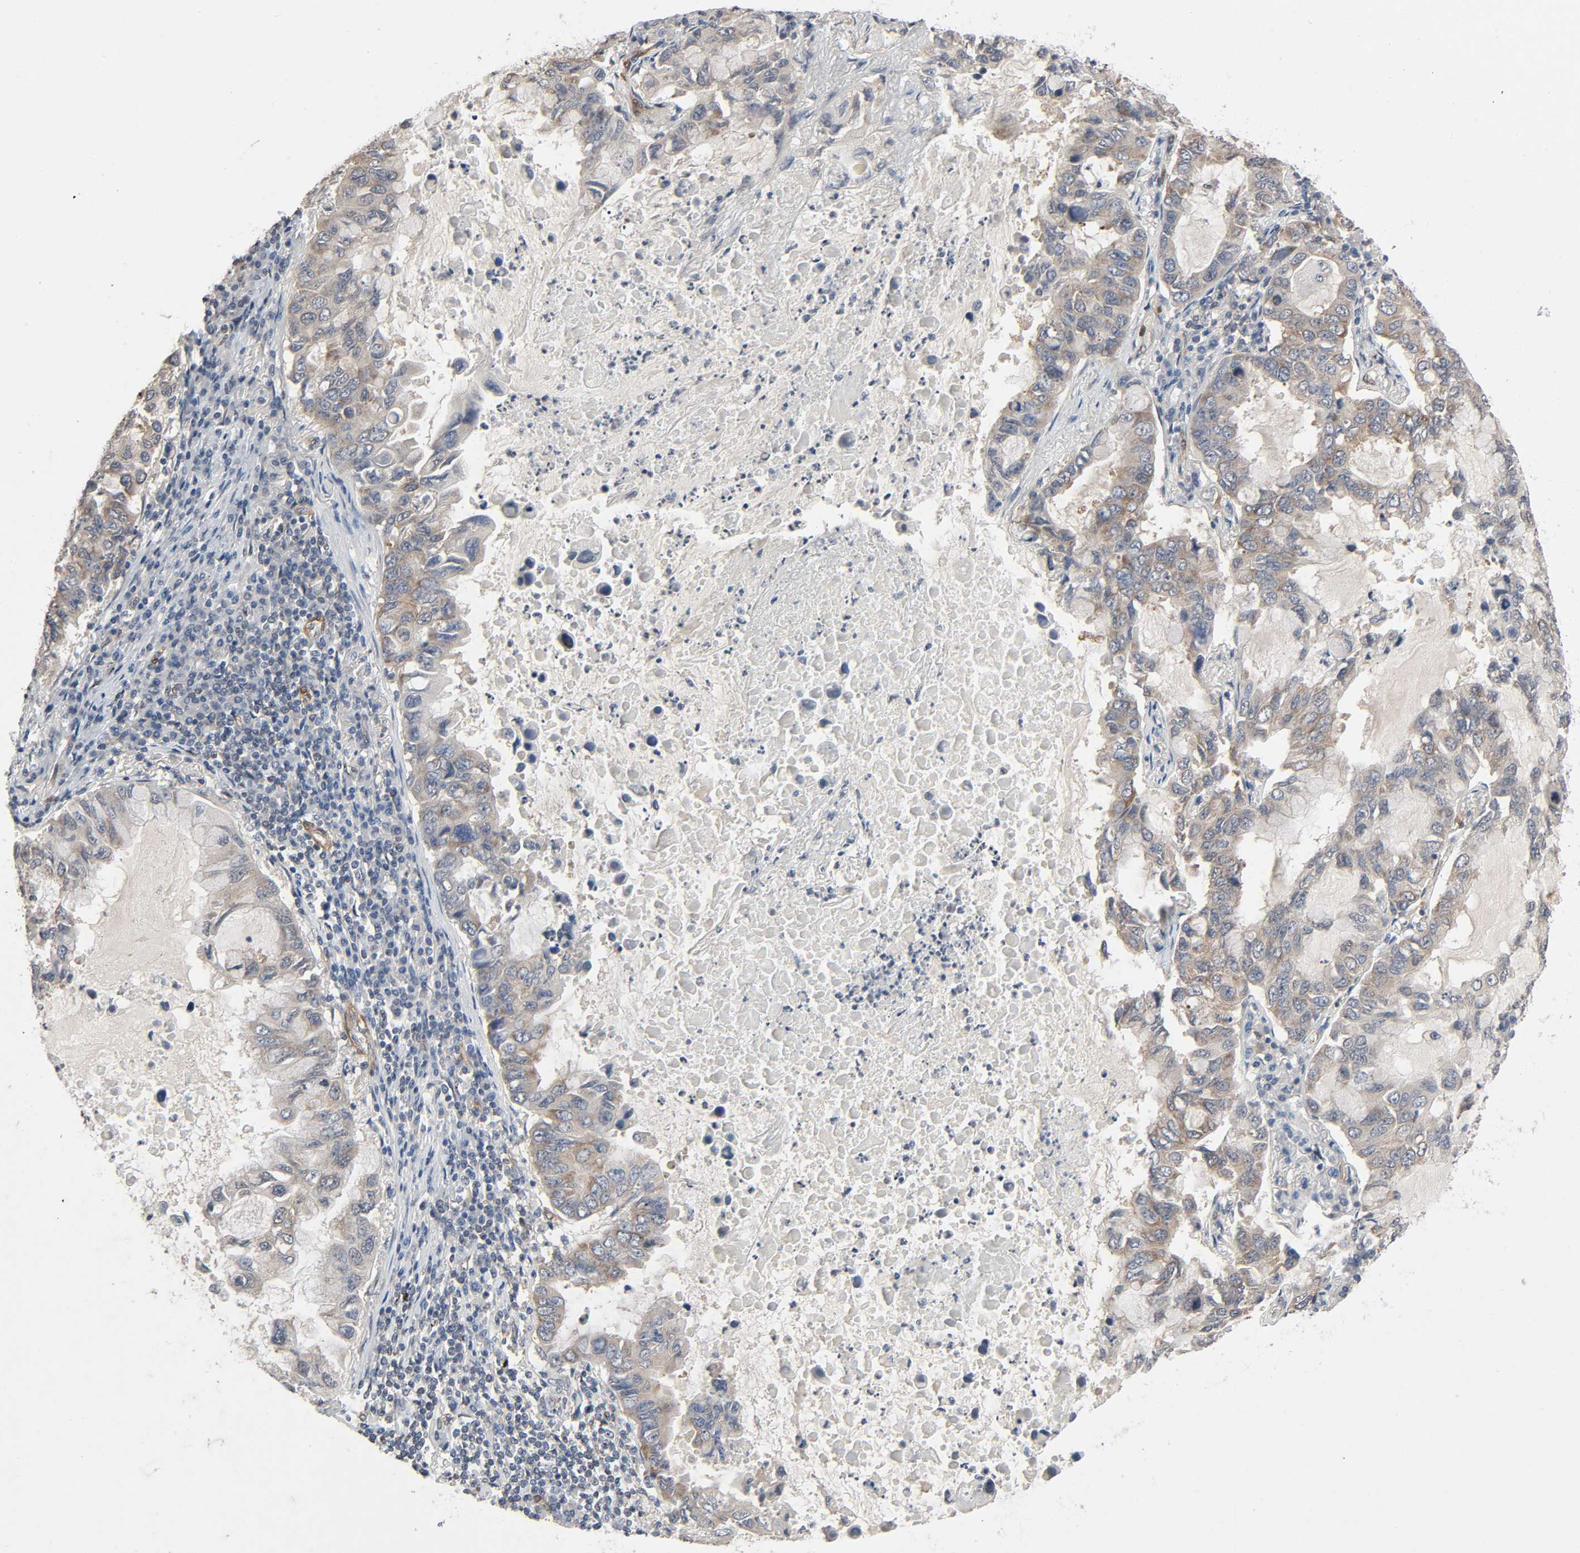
{"staining": {"intensity": "moderate", "quantity": "25%-75%", "location": "cytoplasmic/membranous"}, "tissue": "lung cancer", "cell_type": "Tumor cells", "image_type": "cancer", "snomed": [{"axis": "morphology", "description": "Adenocarcinoma, NOS"}, {"axis": "topography", "description": "Lung"}], "caption": "Immunohistochemistry micrograph of neoplastic tissue: lung cancer stained using immunohistochemistry demonstrates medium levels of moderate protein expression localized specifically in the cytoplasmic/membranous of tumor cells, appearing as a cytoplasmic/membranous brown color.", "gene": "PTK2", "patient": {"sex": "male", "age": 64}}